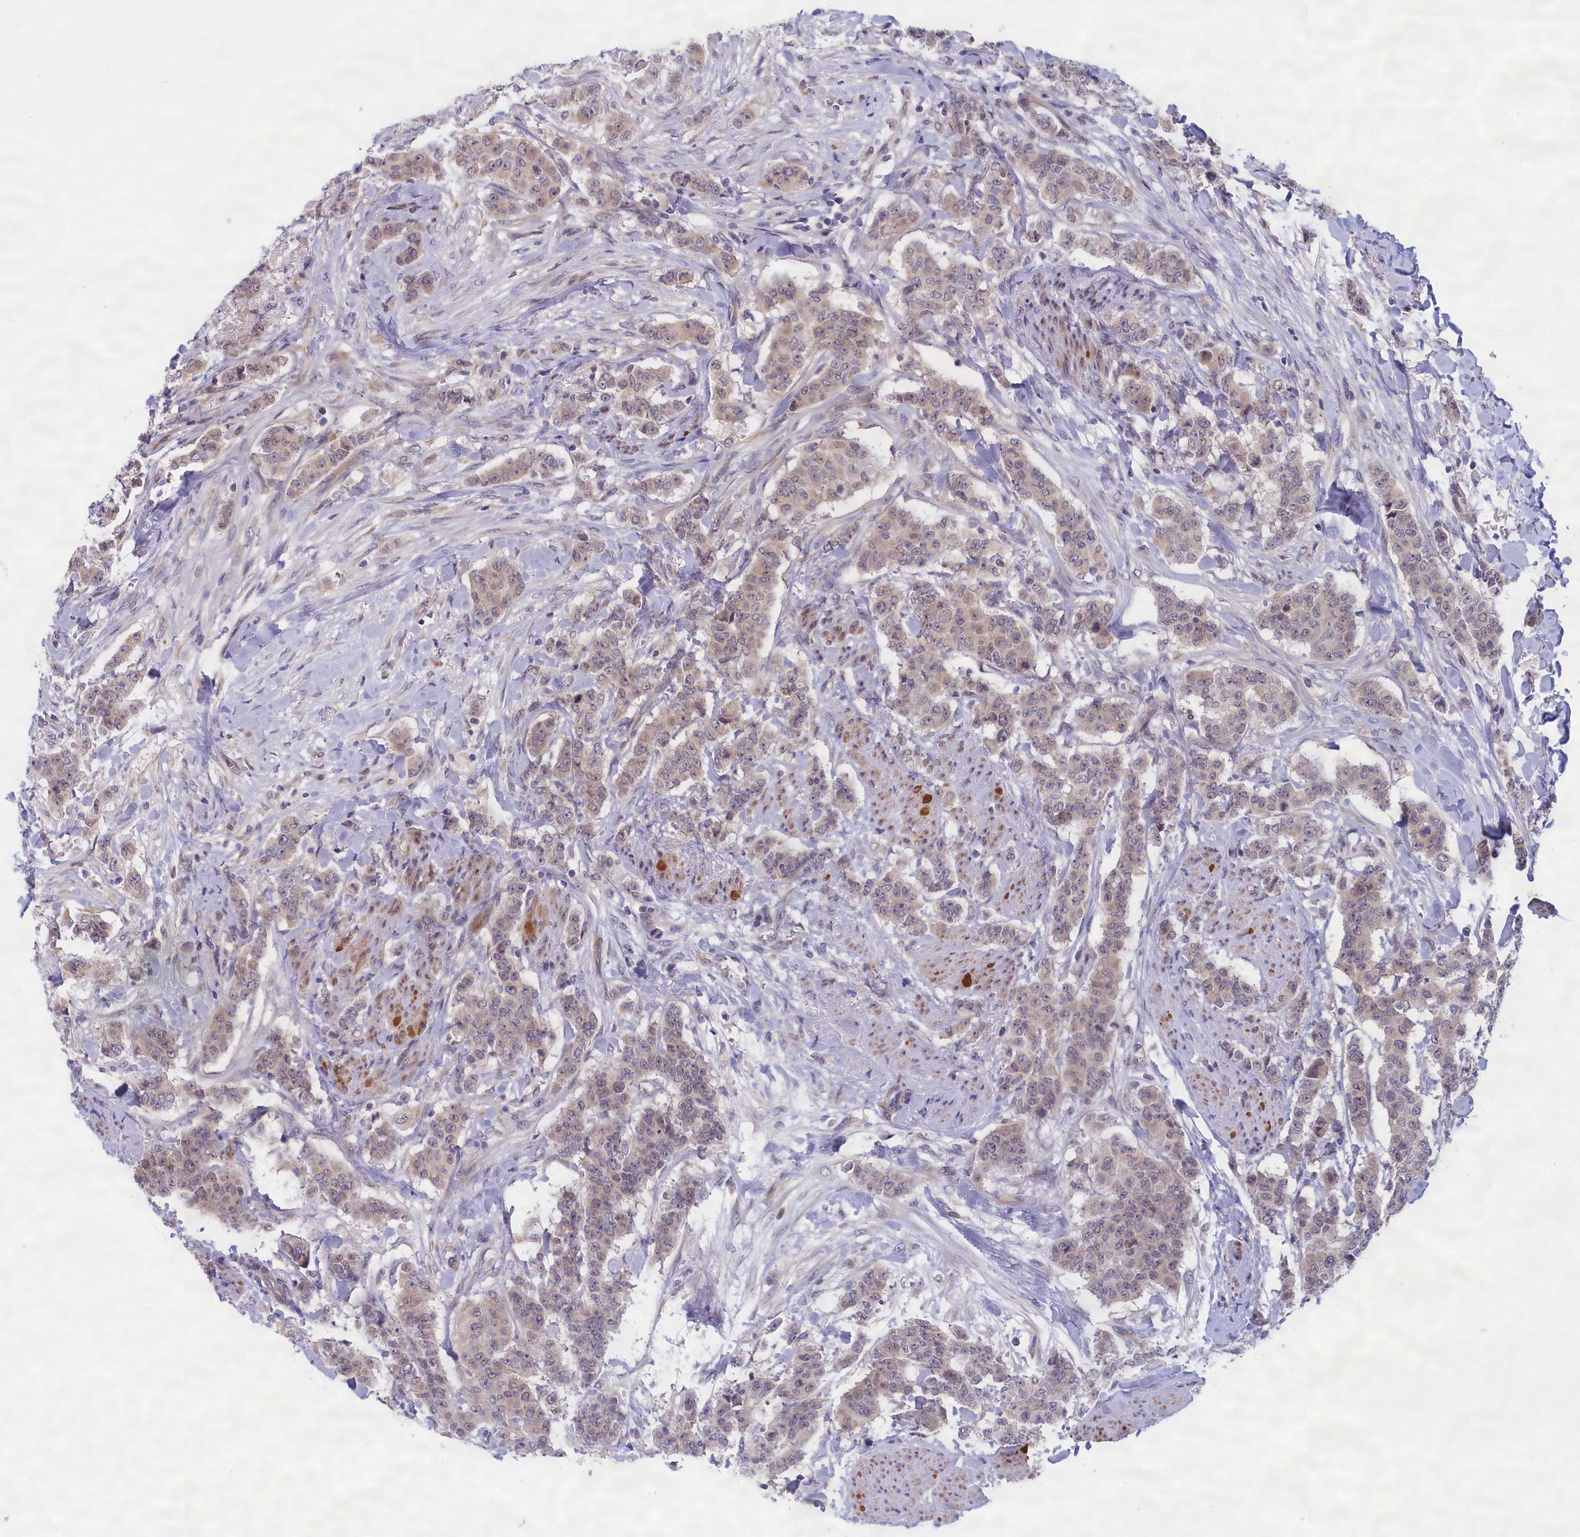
{"staining": {"intensity": "weak", "quantity": "25%-75%", "location": "cytoplasmic/membranous"}, "tissue": "breast cancer", "cell_type": "Tumor cells", "image_type": "cancer", "snomed": [{"axis": "morphology", "description": "Duct carcinoma"}, {"axis": "topography", "description": "Breast"}], "caption": "Immunohistochemistry (IHC) image of intraductal carcinoma (breast) stained for a protein (brown), which demonstrates low levels of weak cytoplasmic/membranous expression in about 25%-75% of tumor cells.", "gene": "IGFALS", "patient": {"sex": "female", "age": 40}}